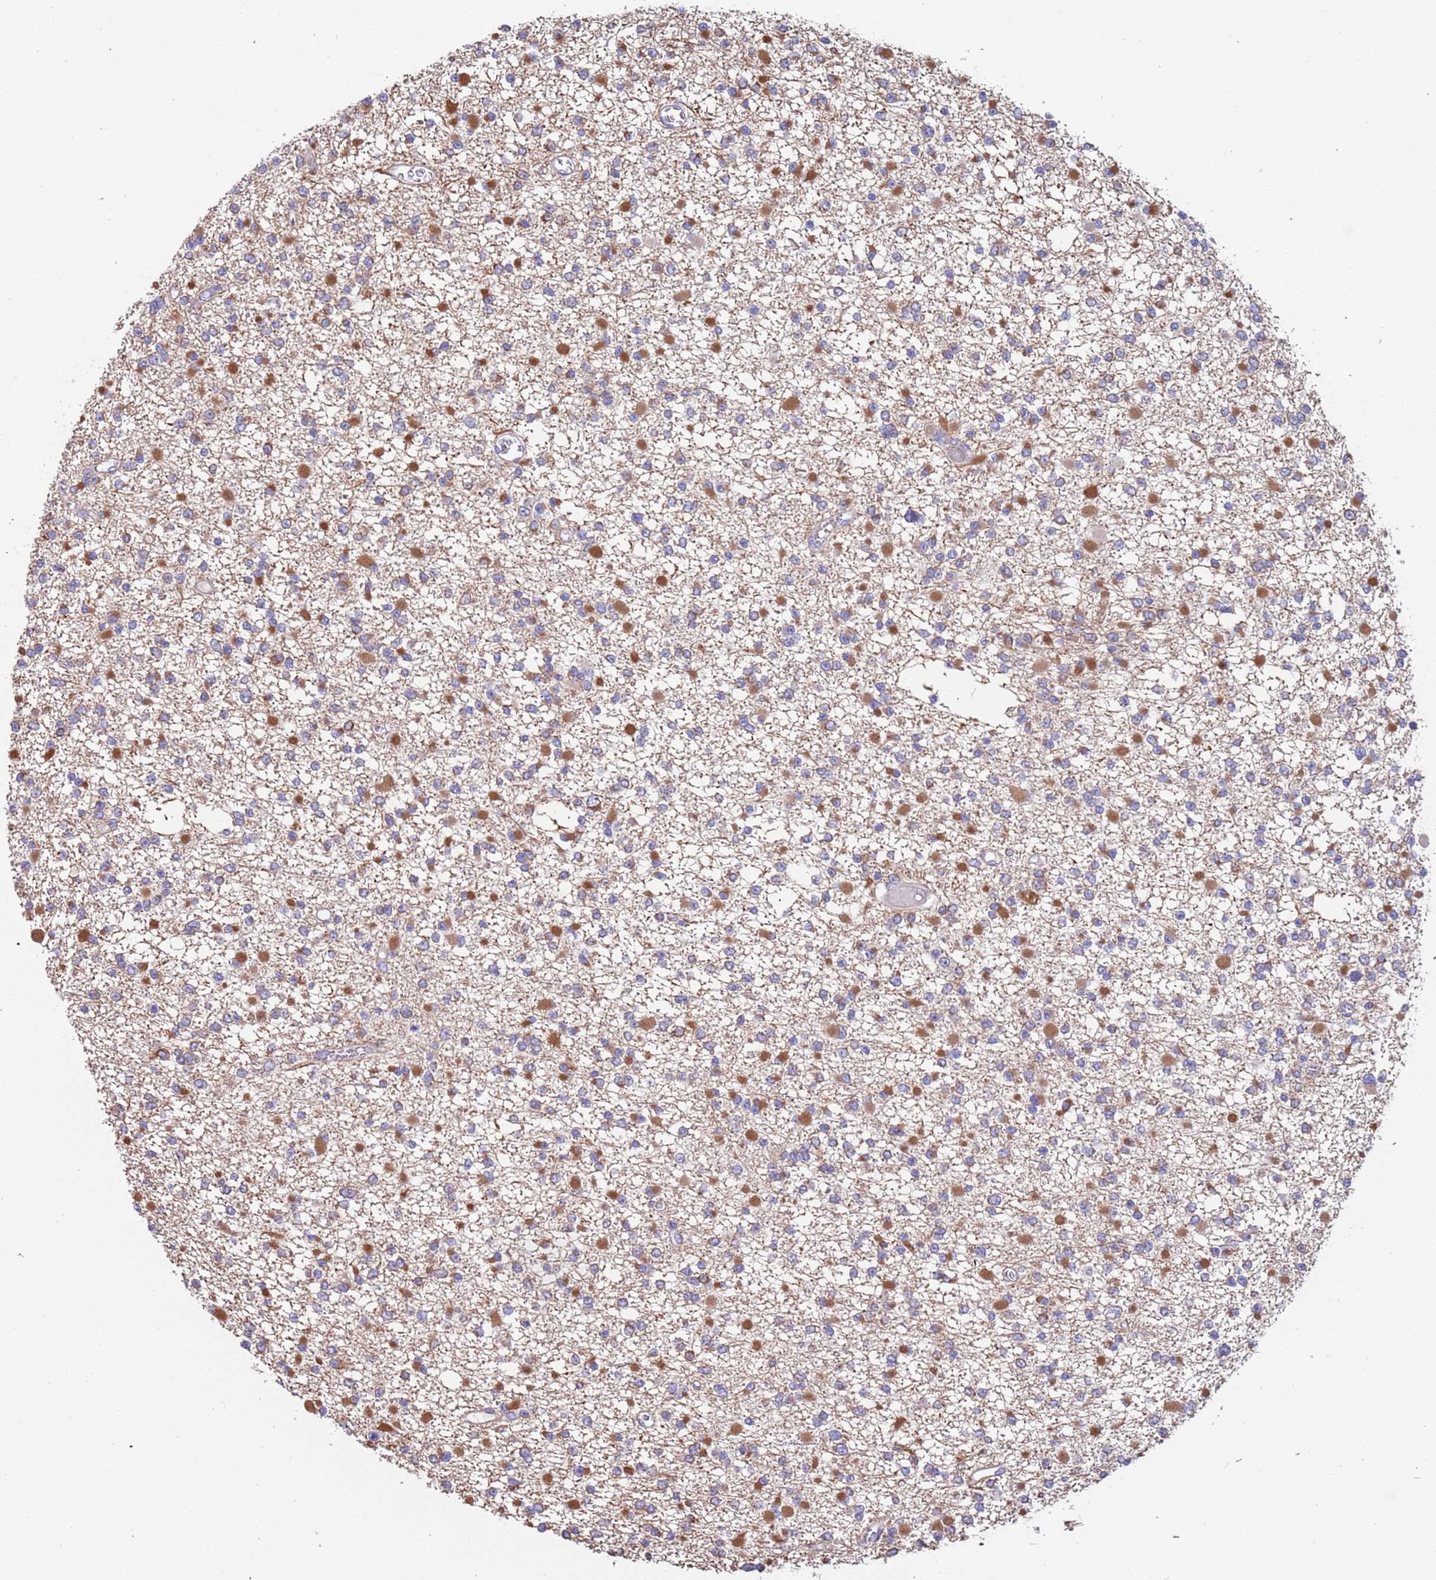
{"staining": {"intensity": "moderate", "quantity": ">75%", "location": "cytoplasmic/membranous"}, "tissue": "glioma", "cell_type": "Tumor cells", "image_type": "cancer", "snomed": [{"axis": "morphology", "description": "Glioma, malignant, Low grade"}, {"axis": "topography", "description": "Brain"}], "caption": "This micrograph reveals malignant low-grade glioma stained with IHC to label a protein in brown. The cytoplasmic/membranous of tumor cells show moderate positivity for the protein. Nuclei are counter-stained blue.", "gene": "LAMB4", "patient": {"sex": "female", "age": 22}}